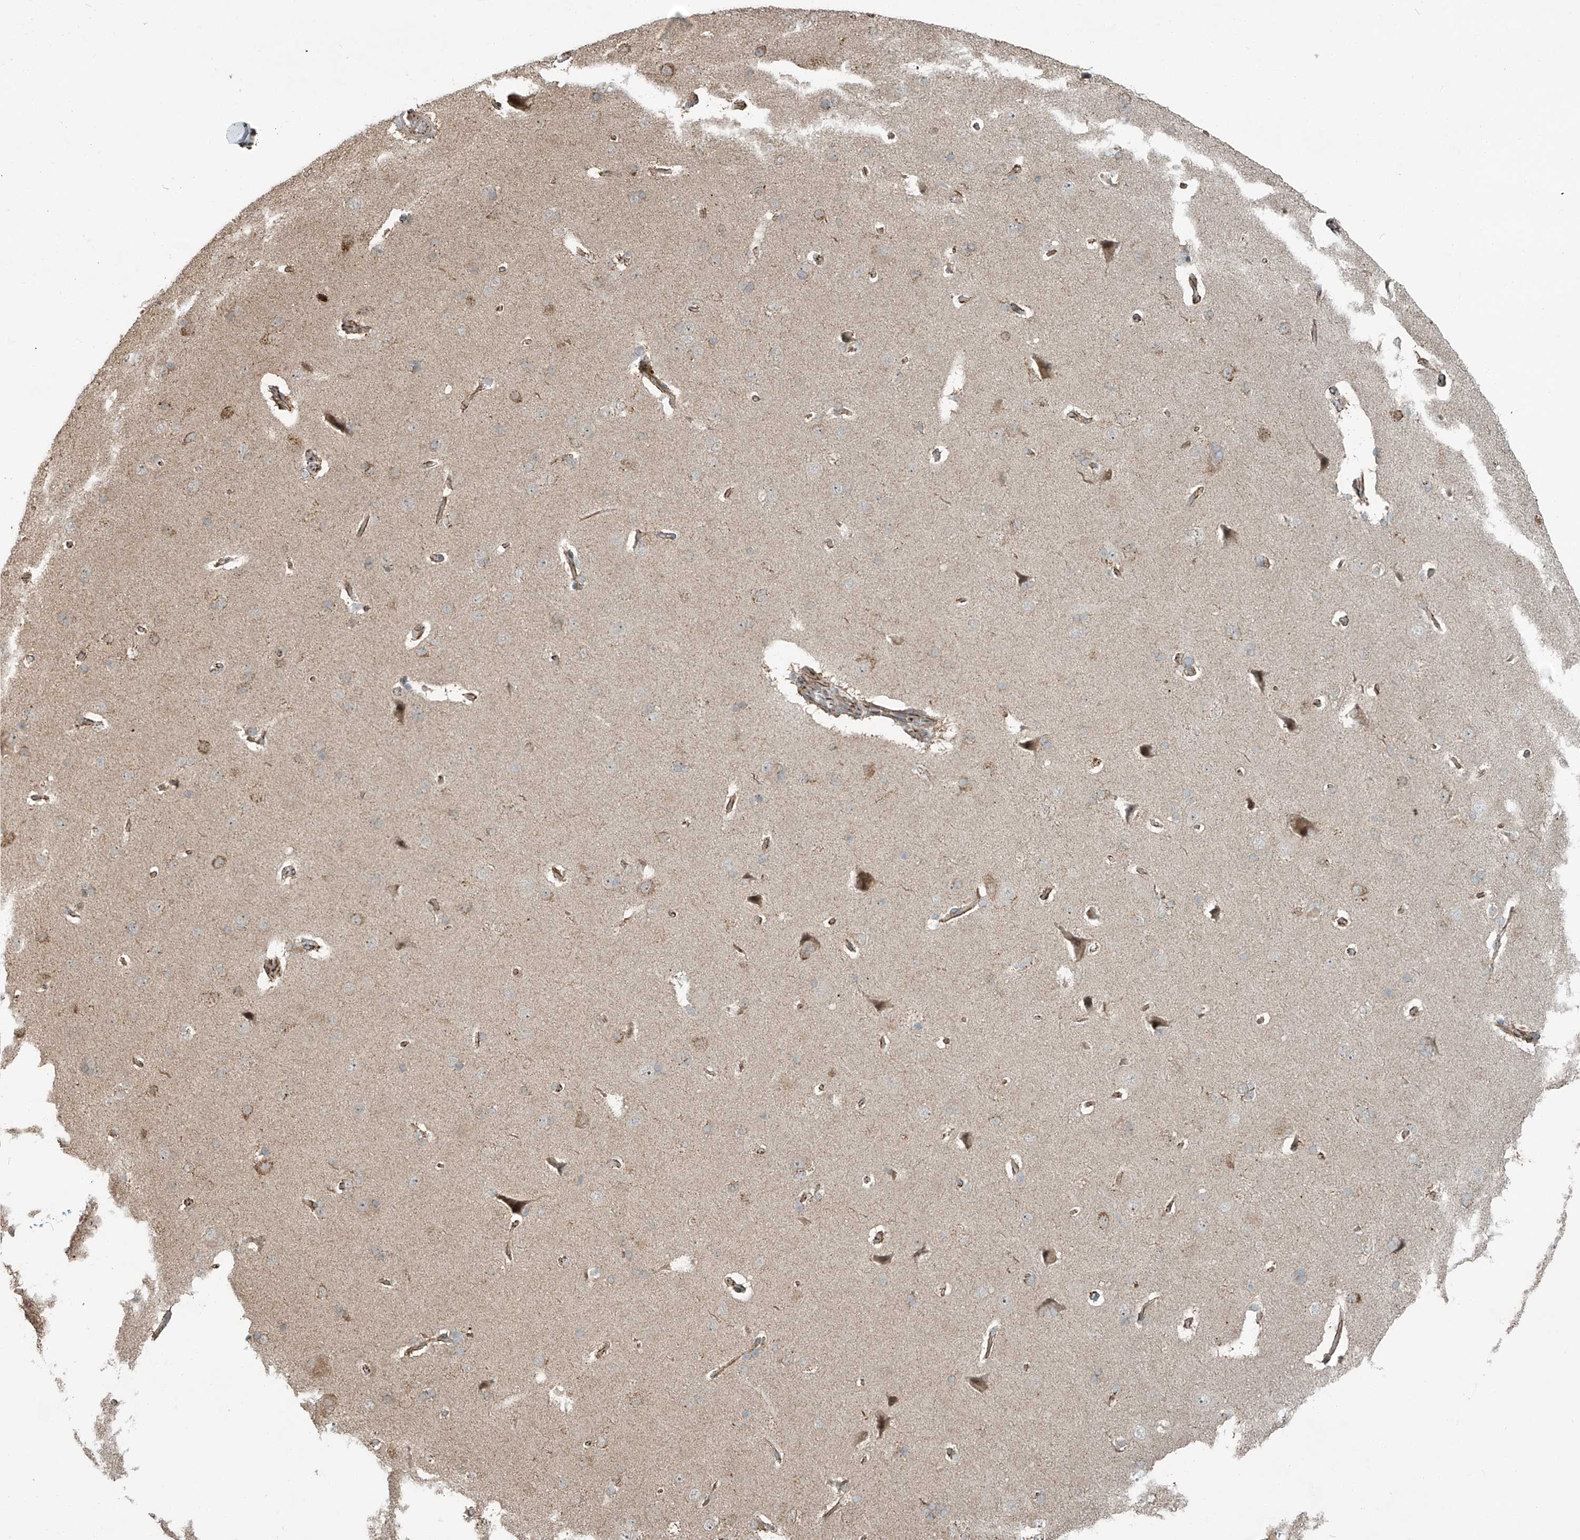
{"staining": {"intensity": "strong", "quantity": ">75%", "location": "cytoplasmic/membranous"}, "tissue": "cerebral cortex", "cell_type": "Endothelial cells", "image_type": "normal", "snomed": [{"axis": "morphology", "description": "Normal tissue, NOS"}, {"axis": "topography", "description": "Cerebral cortex"}], "caption": "Brown immunohistochemical staining in benign cerebral cortex exhibits strong cytoplasmic/membranous staining in about >75% of endothelial cells. Using DAB (3,3'-diaminobenzidine) (brown) and hematoxylin (blue) stains, captured at high magnification using brightfield microscopy.", "gene": "ZNF16", "patient": {"sex": "male", "age": 62}}